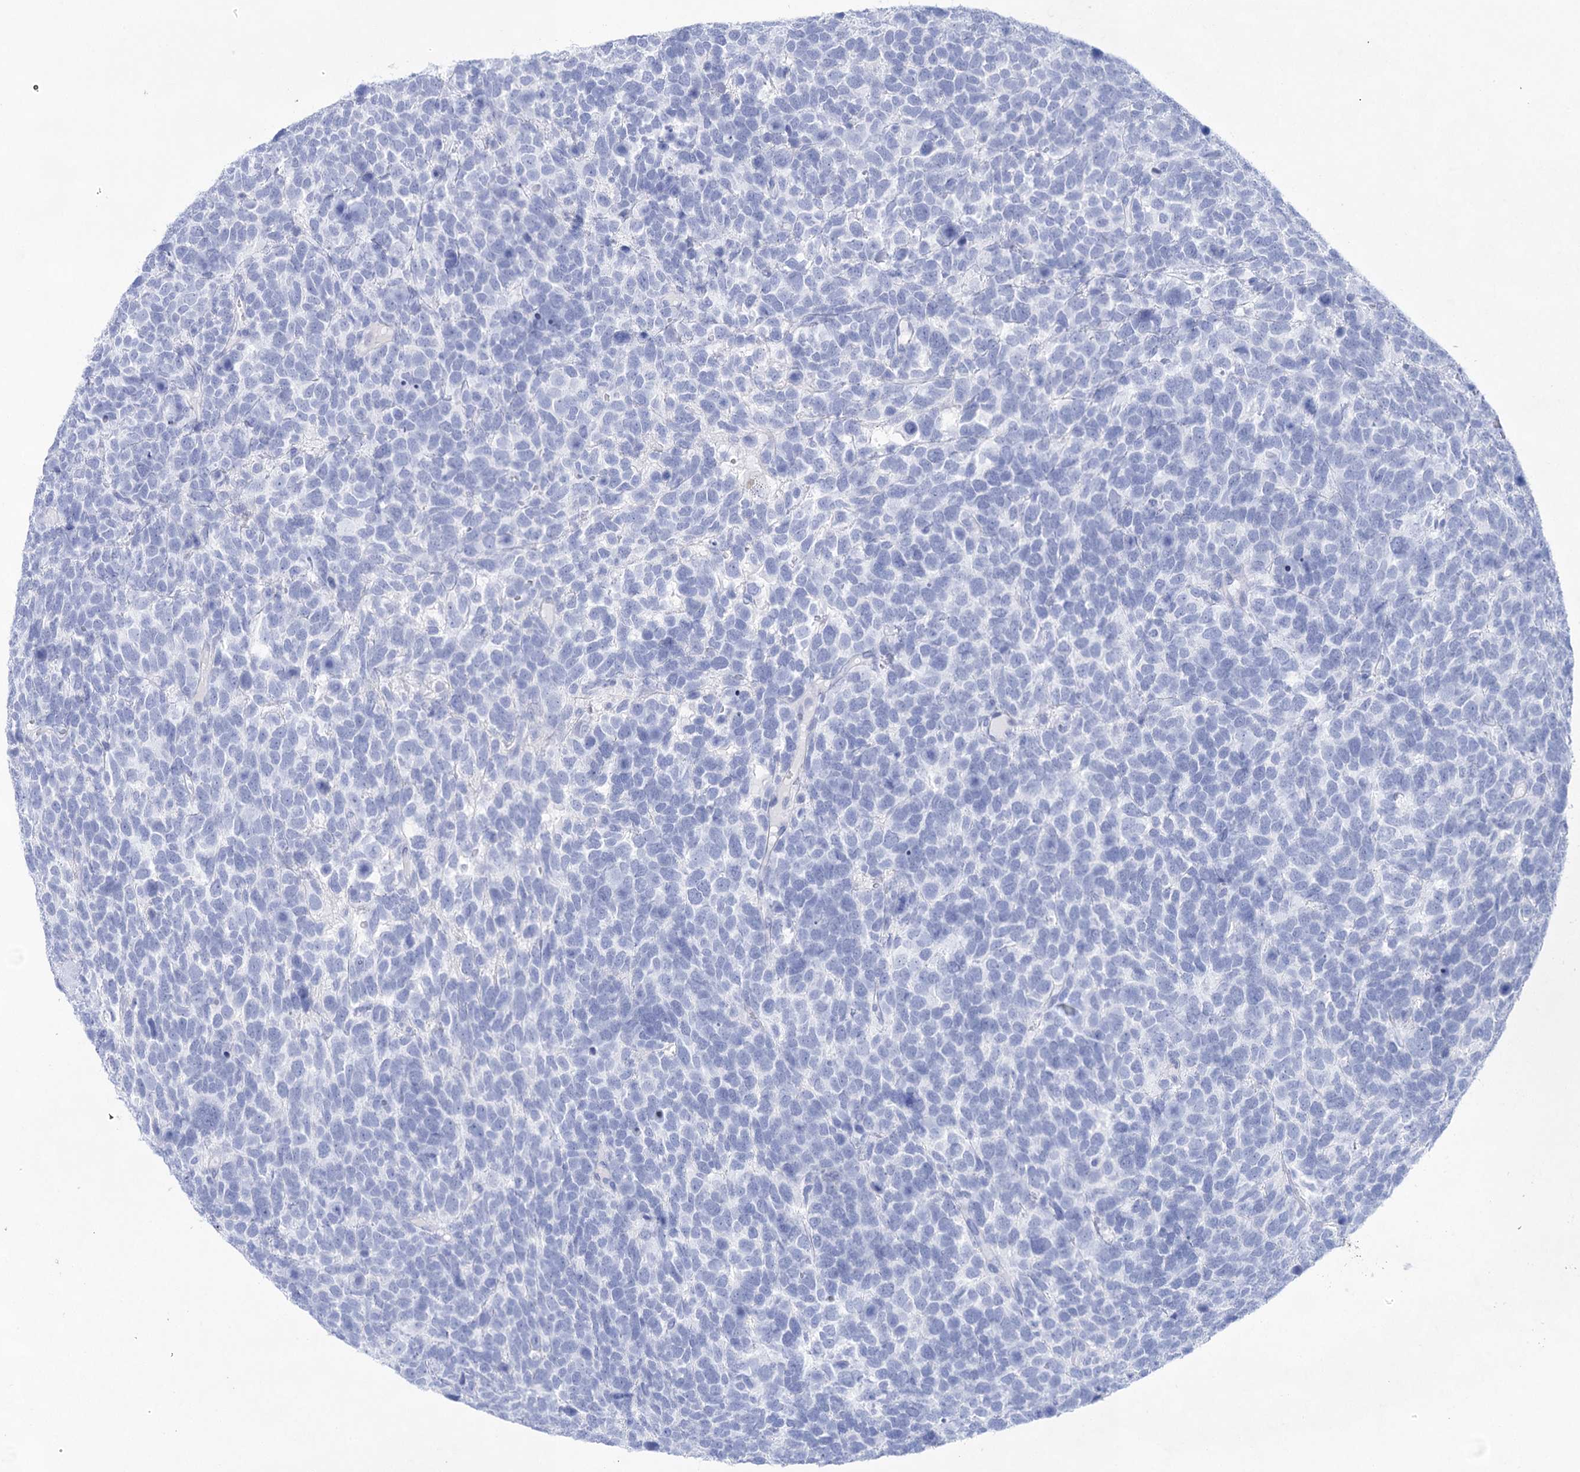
{"staining": {"intensity": "negative", "quantity": "none", "location": "none"}, "tissue": "urothelial cancer", "cell_type": "Tumor cells", "image_type": "cancer", "snomed": [{"axis": "morphology", "description": "Urothelial carcinoma, High grade"}, {"axis": "topography", "description": "Urinary bladder"}], "caption": "This is a histopathology image of IHC staining of high-grade urothelial carcinoma, which shows no expression in tumor cells.", "gene": "LALBA", "patient": {"sex": "female", "age": 82}}